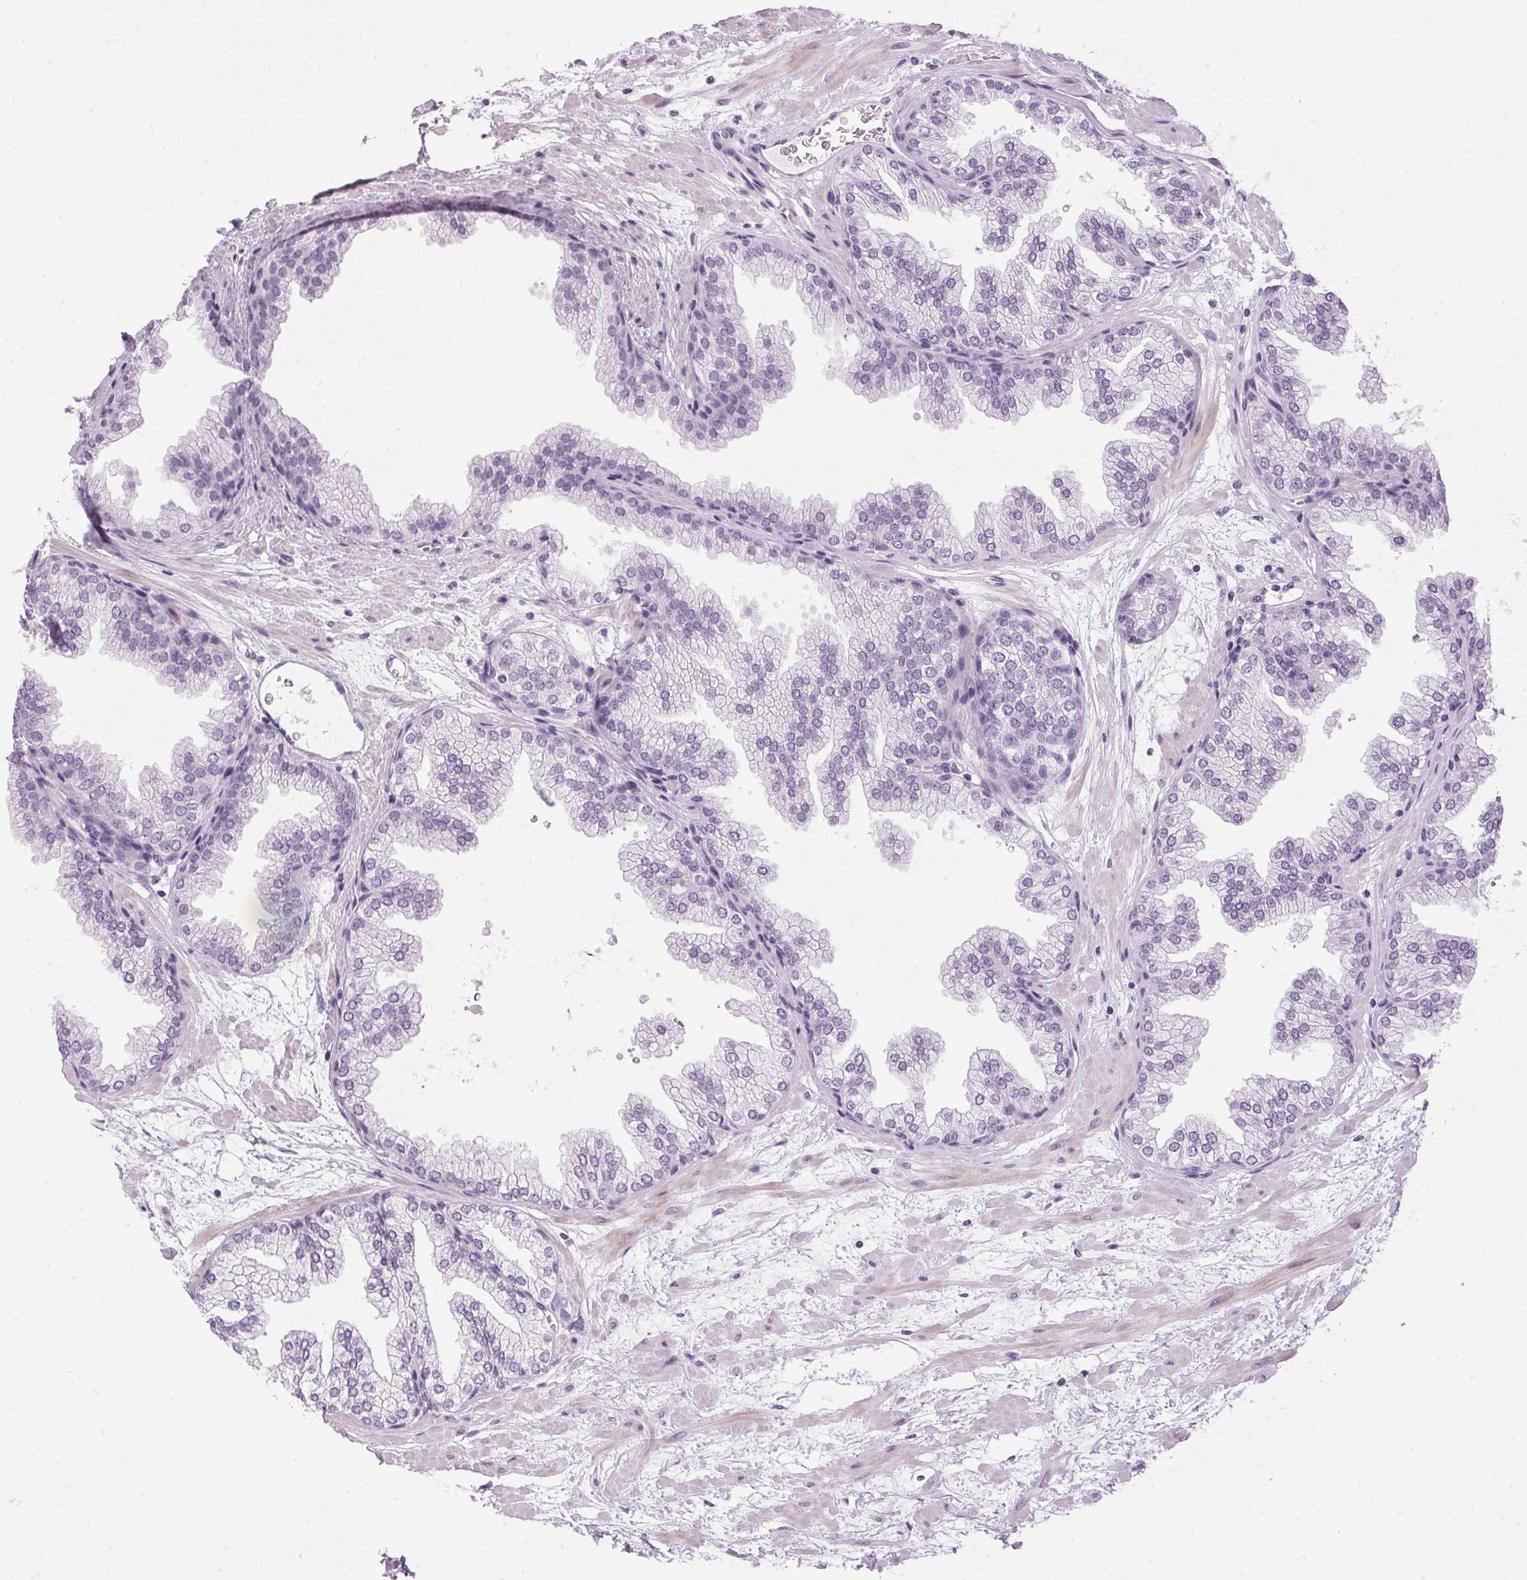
{"staining": {"intensity": "negative", "quantity": "none", "location": "none"}, "tissue": "prostate", "cell_type": "Glandular cells", "image_type": "normal", "snomed": [{"axis": "morphology", "description": "Normal tissue, NOS"}, {"axis": "topography", "description": "Prostate"}], "caption": "Immunohistochemistry image of unremarkable prostate stained for a protein (brown), which exhibits no staining in glandular cells. (Brightfield microscopy of DAB (3,3'-diaminobenzidine) immunohistochemistry at high magnification).", "gene": "SP7", "patient": {"sex": "male", "age": 37}}